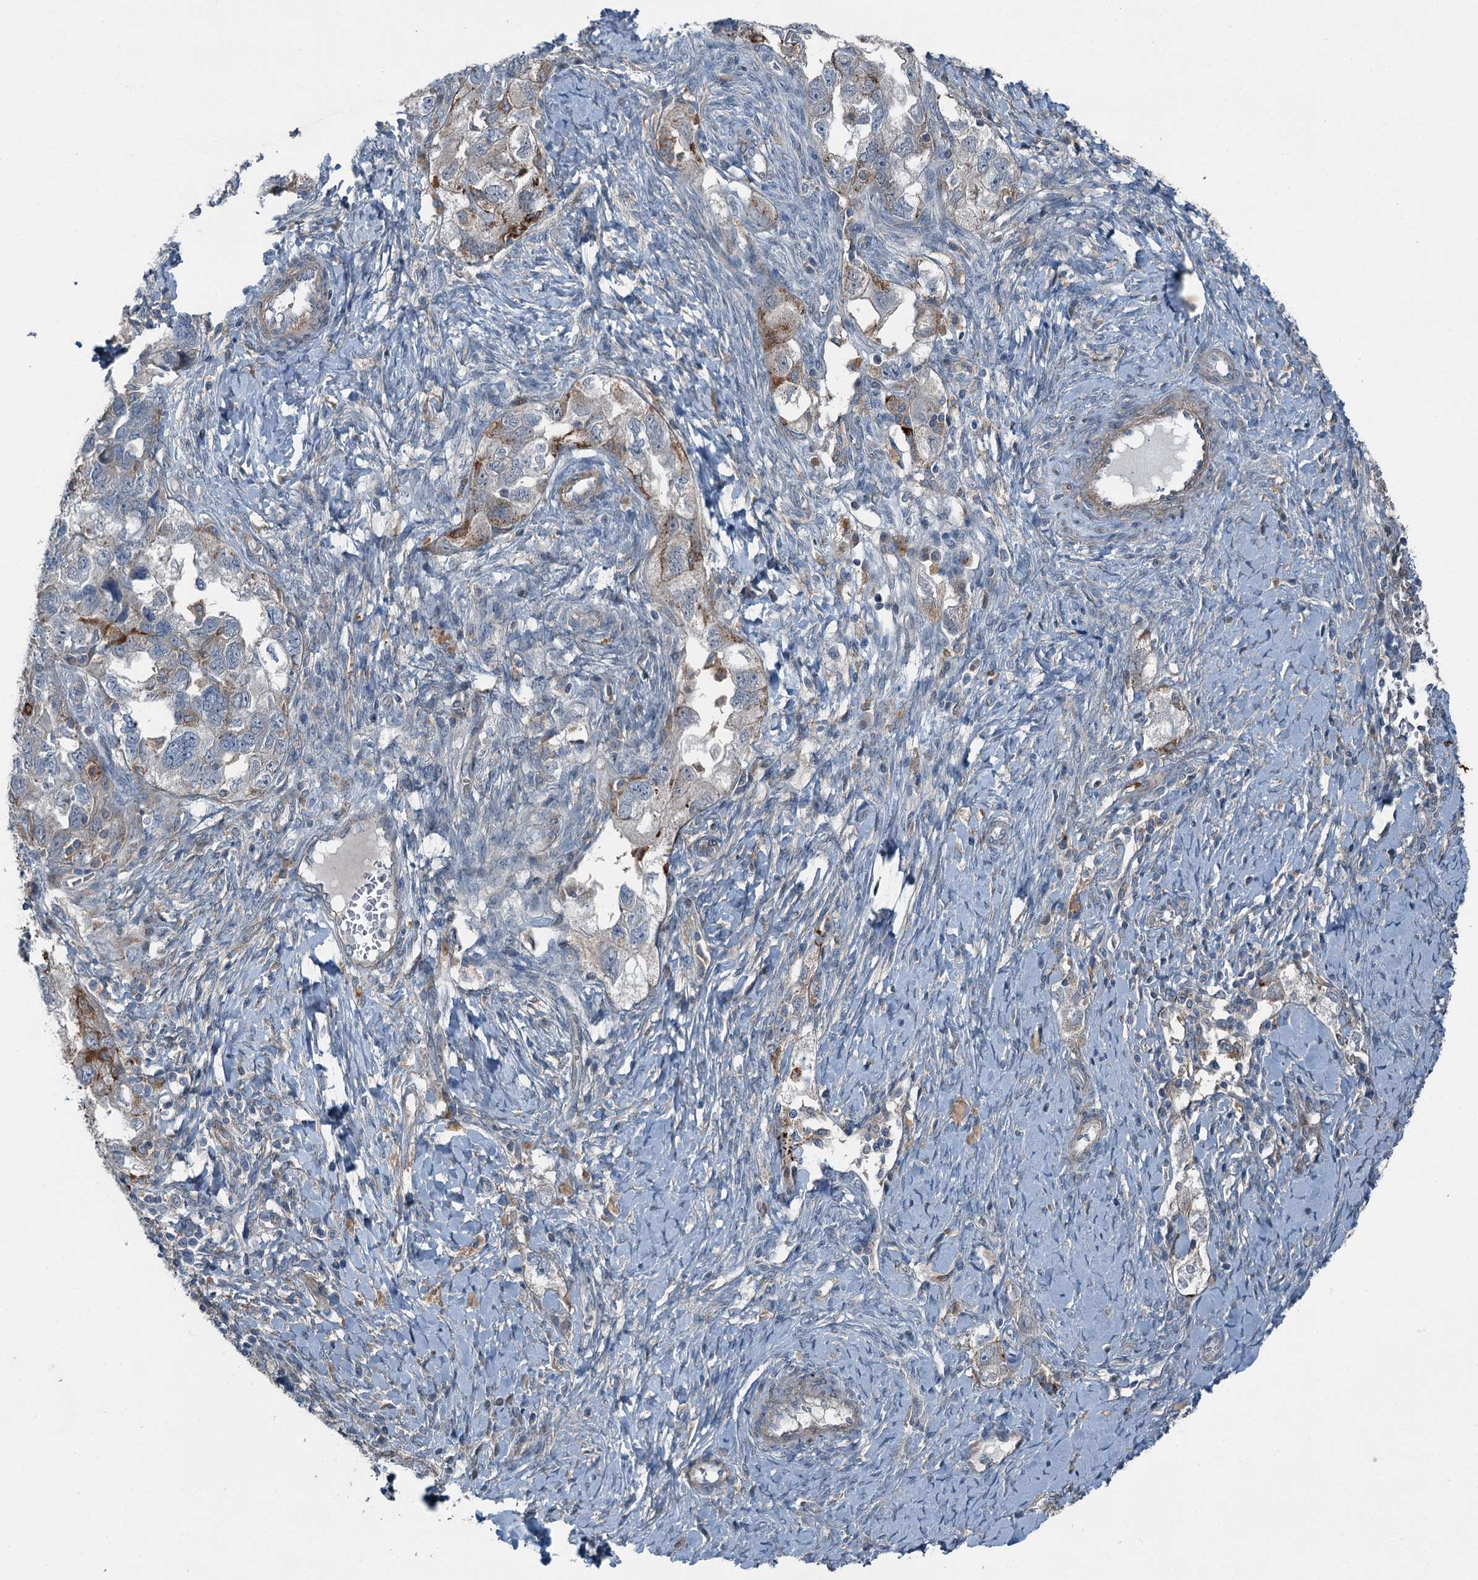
{"staining": {"intensity": "weak", "quantity": "<25%", "location": "cytoplasmic/membranous"}, "tissue": "ovarian cancer", "cell_type": "Tumor cells", "image_type": "cancer", "snomed": [{"axis": "morphology", "description": "Carcinoma, NOS"}, {"axis": "morphology", "description": "Cystadenocarcinoma, serous, NOS"}, {"axis": "topography", "description": "Ovary"}], "caption": "Immunohistochemical staining of ovarian cancer (serous cystadenocarcinoma) exhibits no significant staining in tumor cells.", "gene": "AXL", "patient": {"sex": "female", "age": 69}}